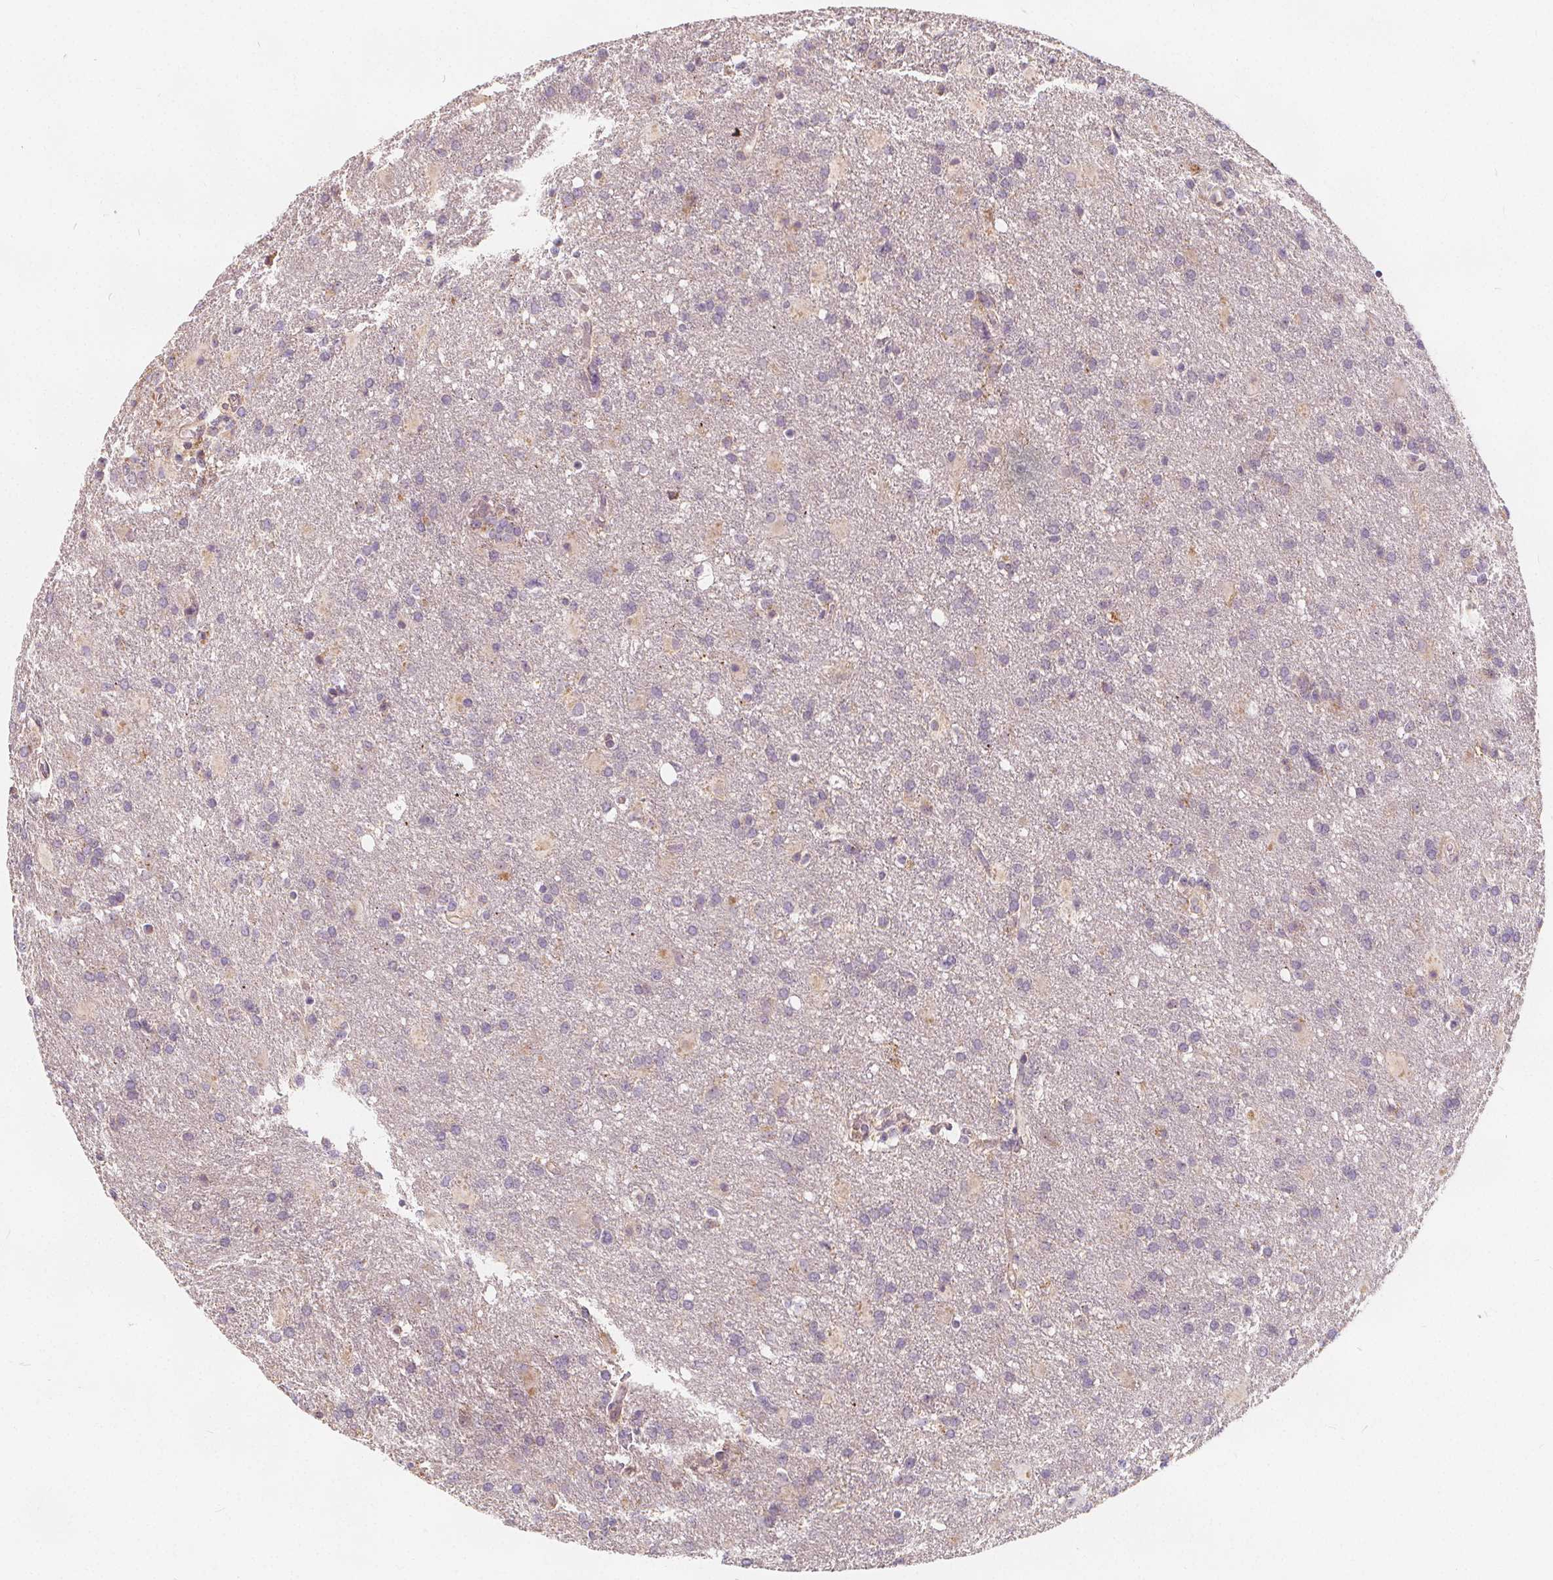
{"staining": {"intensity": "negative", "quantity": "none", "location": "none"}, "tissue": "glioma", "cell_type": "Tumor cells", "image_type": "cancer", "snomed": [{"axis": "morphology", "description": "Glioma, malignant, High grade"}, {"axis": "topography", "description": "Brain"}], "caption": "Tumor cells show no significant protein positivity in glioma. (DAB (3,3'-diaminobenzidine) immunohistochemistry (IHC), high magnification).", "gene": "DRC3", "patient": {"sex": "male", "age": 68}}